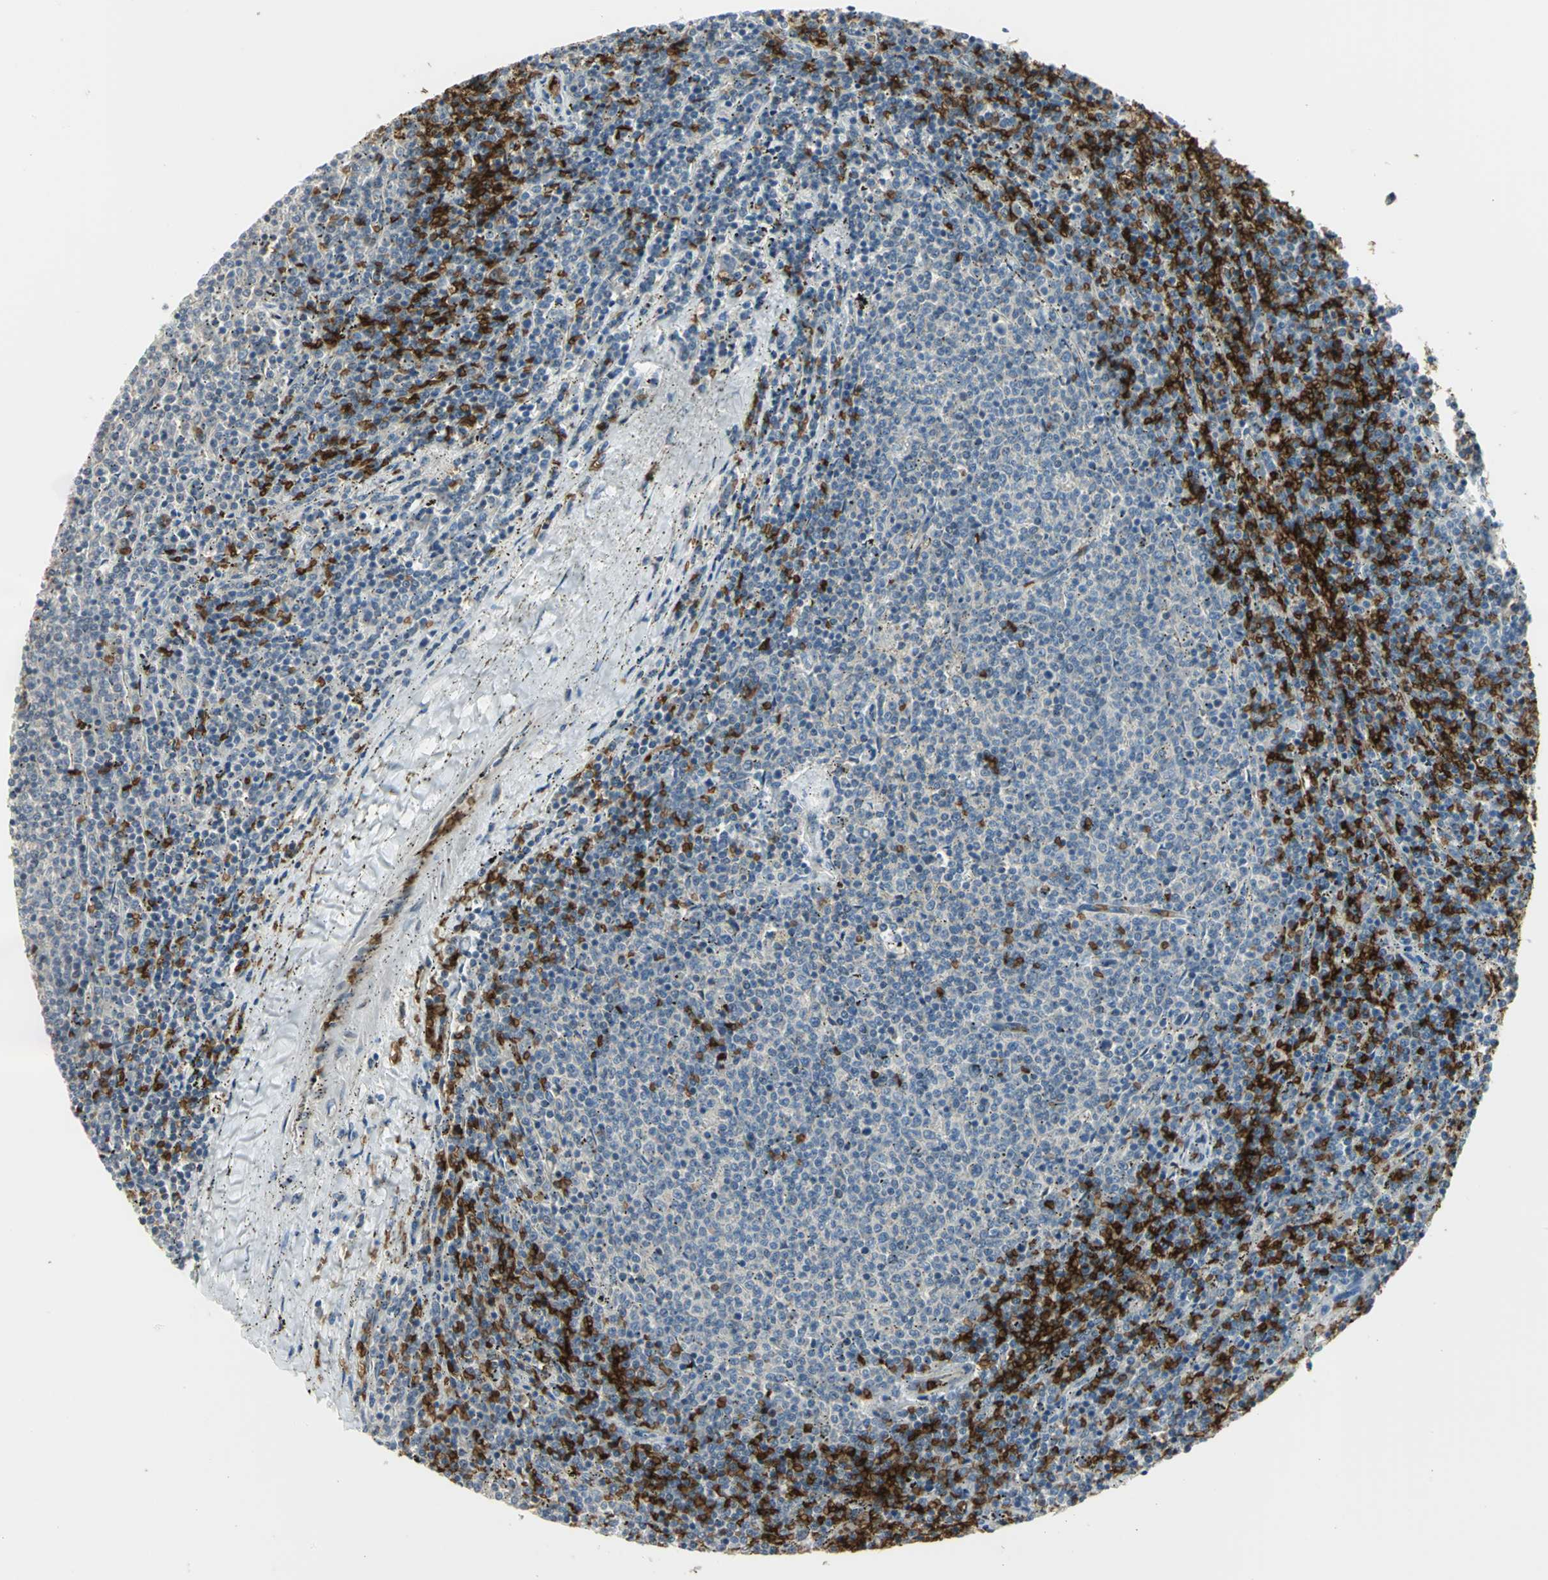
{"staining": {"intensity": "negative", "quantity": "none", "location": "none"}, "tissue": "lymphoma", "cell_type": "Tumor cells", "image_type": "cancer", "snomed": [{"axis": "morphology", "description": "Malignant lymphoma, non-Hodgkin's type, Low grade"}, {"axis": "topography", "description": "Spleen"}], "caption": "Immunohistochemical staining of human lymphoma displays no significant staining in tumor cells.", "gene": "ANK1", "patient": {"sex": "female", "age": 50}}